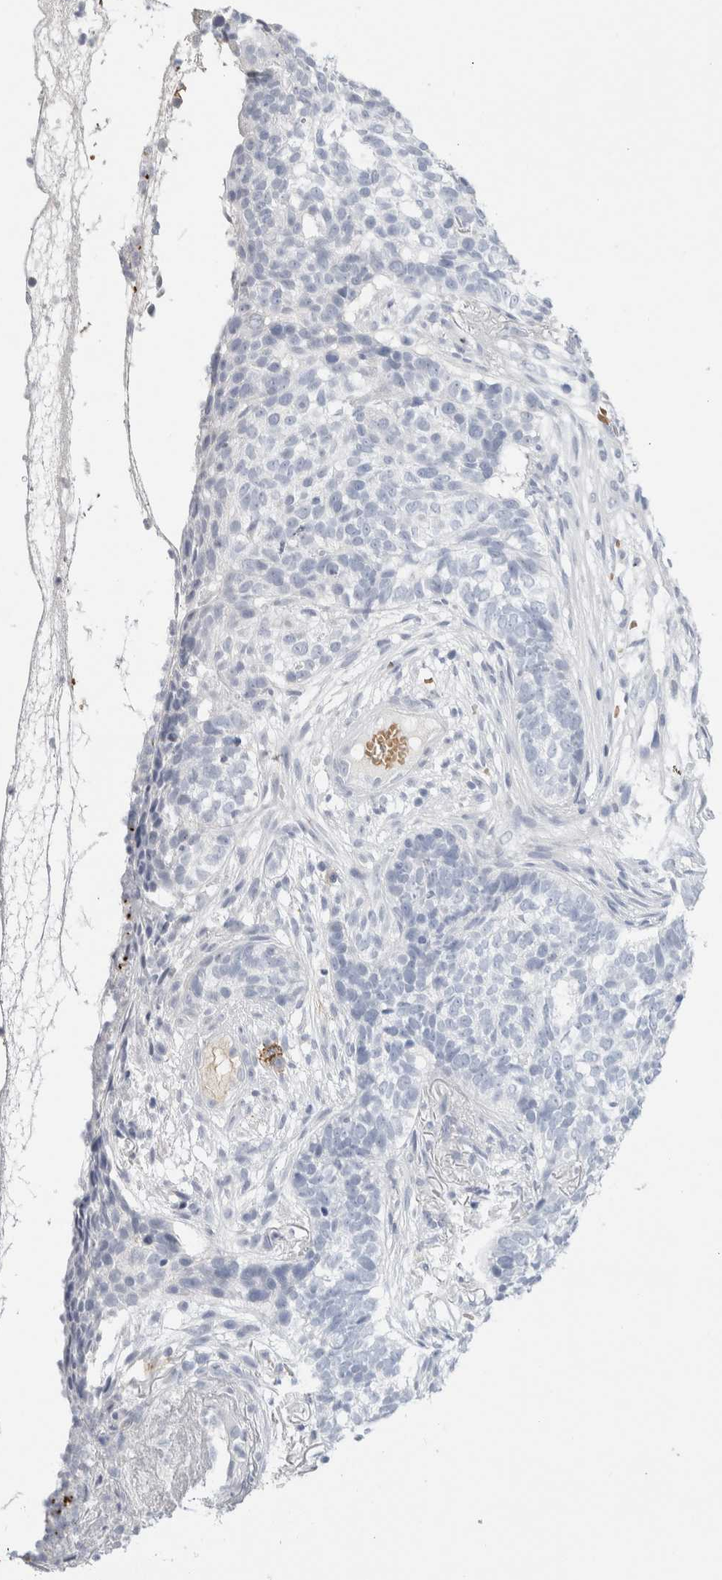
{"staining": {"intensity": "negative", "quantity": "none", "location": "none"}, "tissue": "skin cancer", "cell_type": "Tumor cells", "image_type": "cancer", "snomed": [{"axis": "morphology", "description": "Basal cell carcinoma"}, {"axis": "topography", "description": "Skin"}], "caption": "Immunohistochemical staining of human skin cancer (basal cell carcinoma) displays no significant staining in tumor cells. (DAB IHC, high magnification).", "gene": "CD38", "patient": {"sex": "male", "age": 85}}